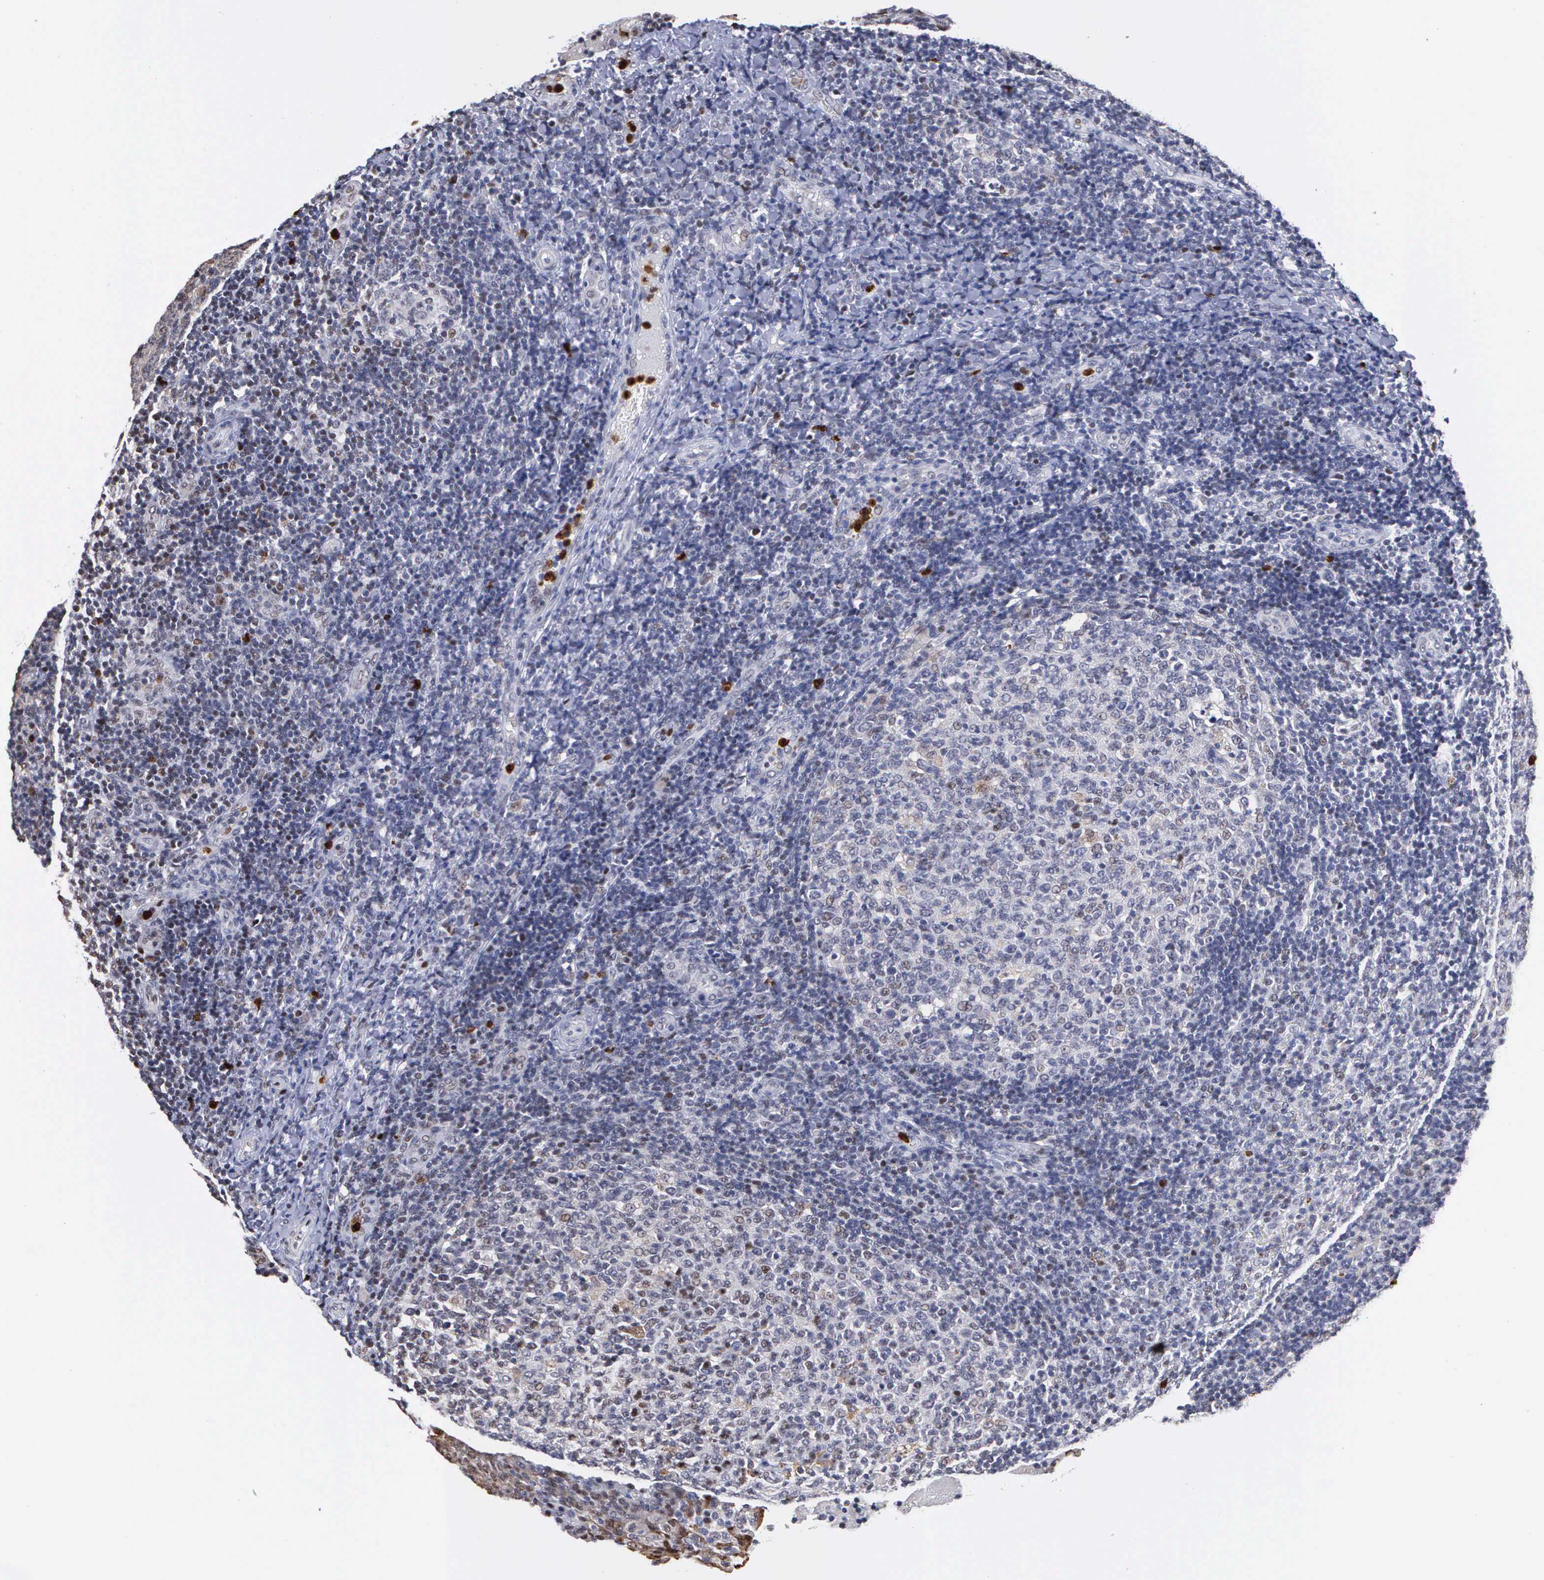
{"staining": {"intensity": "weak", "quantity": "<25%", "location": "nuclear"}, "tissue": "tonsil", "cell_type": "Germinal center cells", "image_type": "normal", "snomed": [{"axis": "morphology", "description": "Normal tissue, NOS"}, {"axis": "topography", "description": "Tonsil"}], "caption": "Protein analysis of unremarkable tonsil reveals no significant positivity in germinal center cells.", "gene": "SPIN3", "patient": {"sex": "female", "age": 3}}